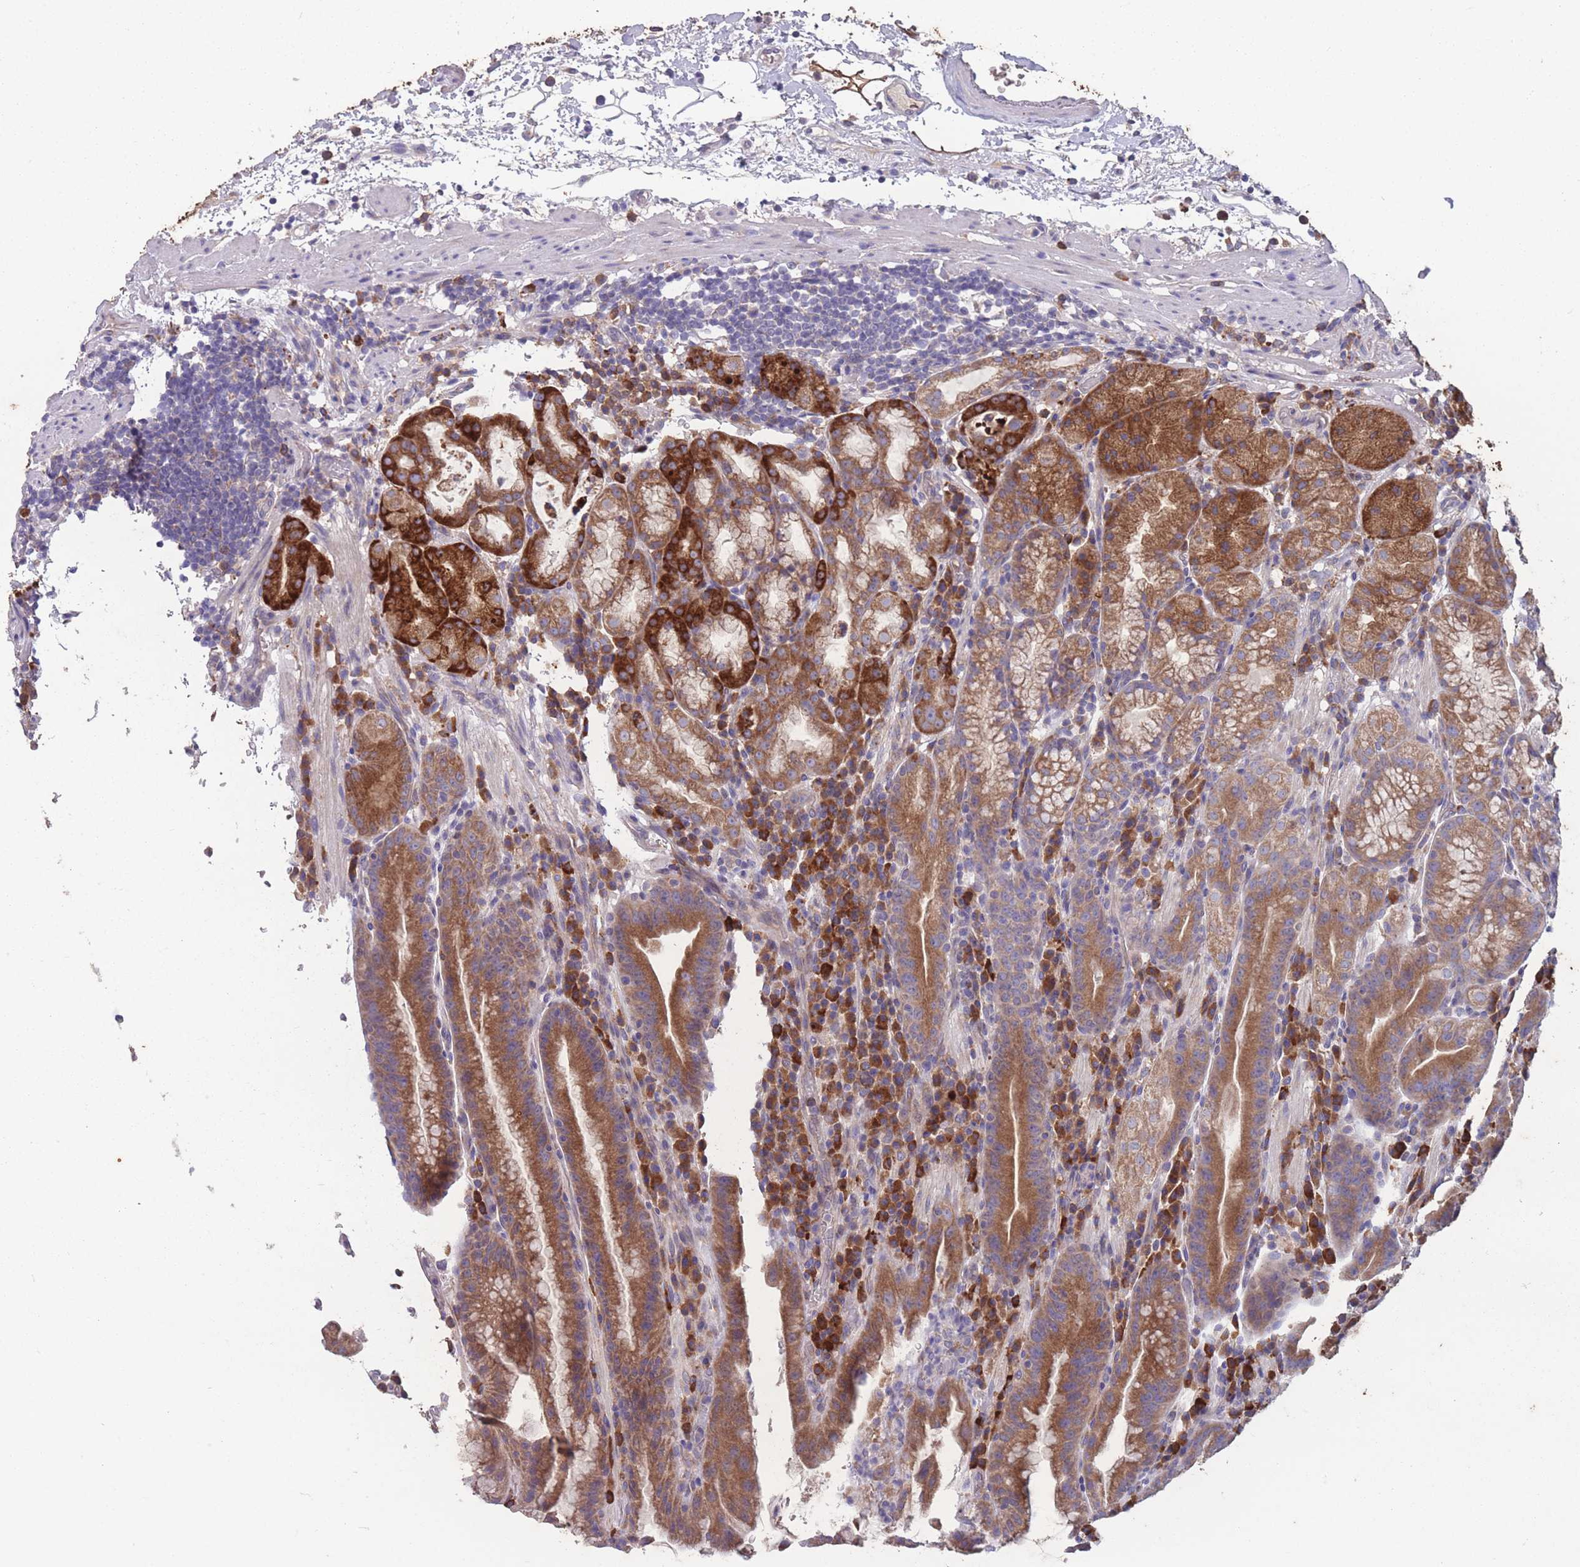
{"staining": {"intensity": "moderate", "quantity": "25%-75%", "location": "cytoplasmic/membranous"}, "tissue": "stomach", "cell_type": "Glandular cells", "image_type": "normal", "snomed": [{"axis": "morphology", "description": "Normal tissue, NOS"}, {"axis": "morphology", "description": "Inflammation, NOS"}, {"axis": "topography", "description": "Stomach"}], "caption": "Moderate cytoplasmic/membranous staining is seen in about 25%-75% of glandular cells in benign stomach.", "gene": "STIM2", "patient": {"sex": "male", "age": 79}}